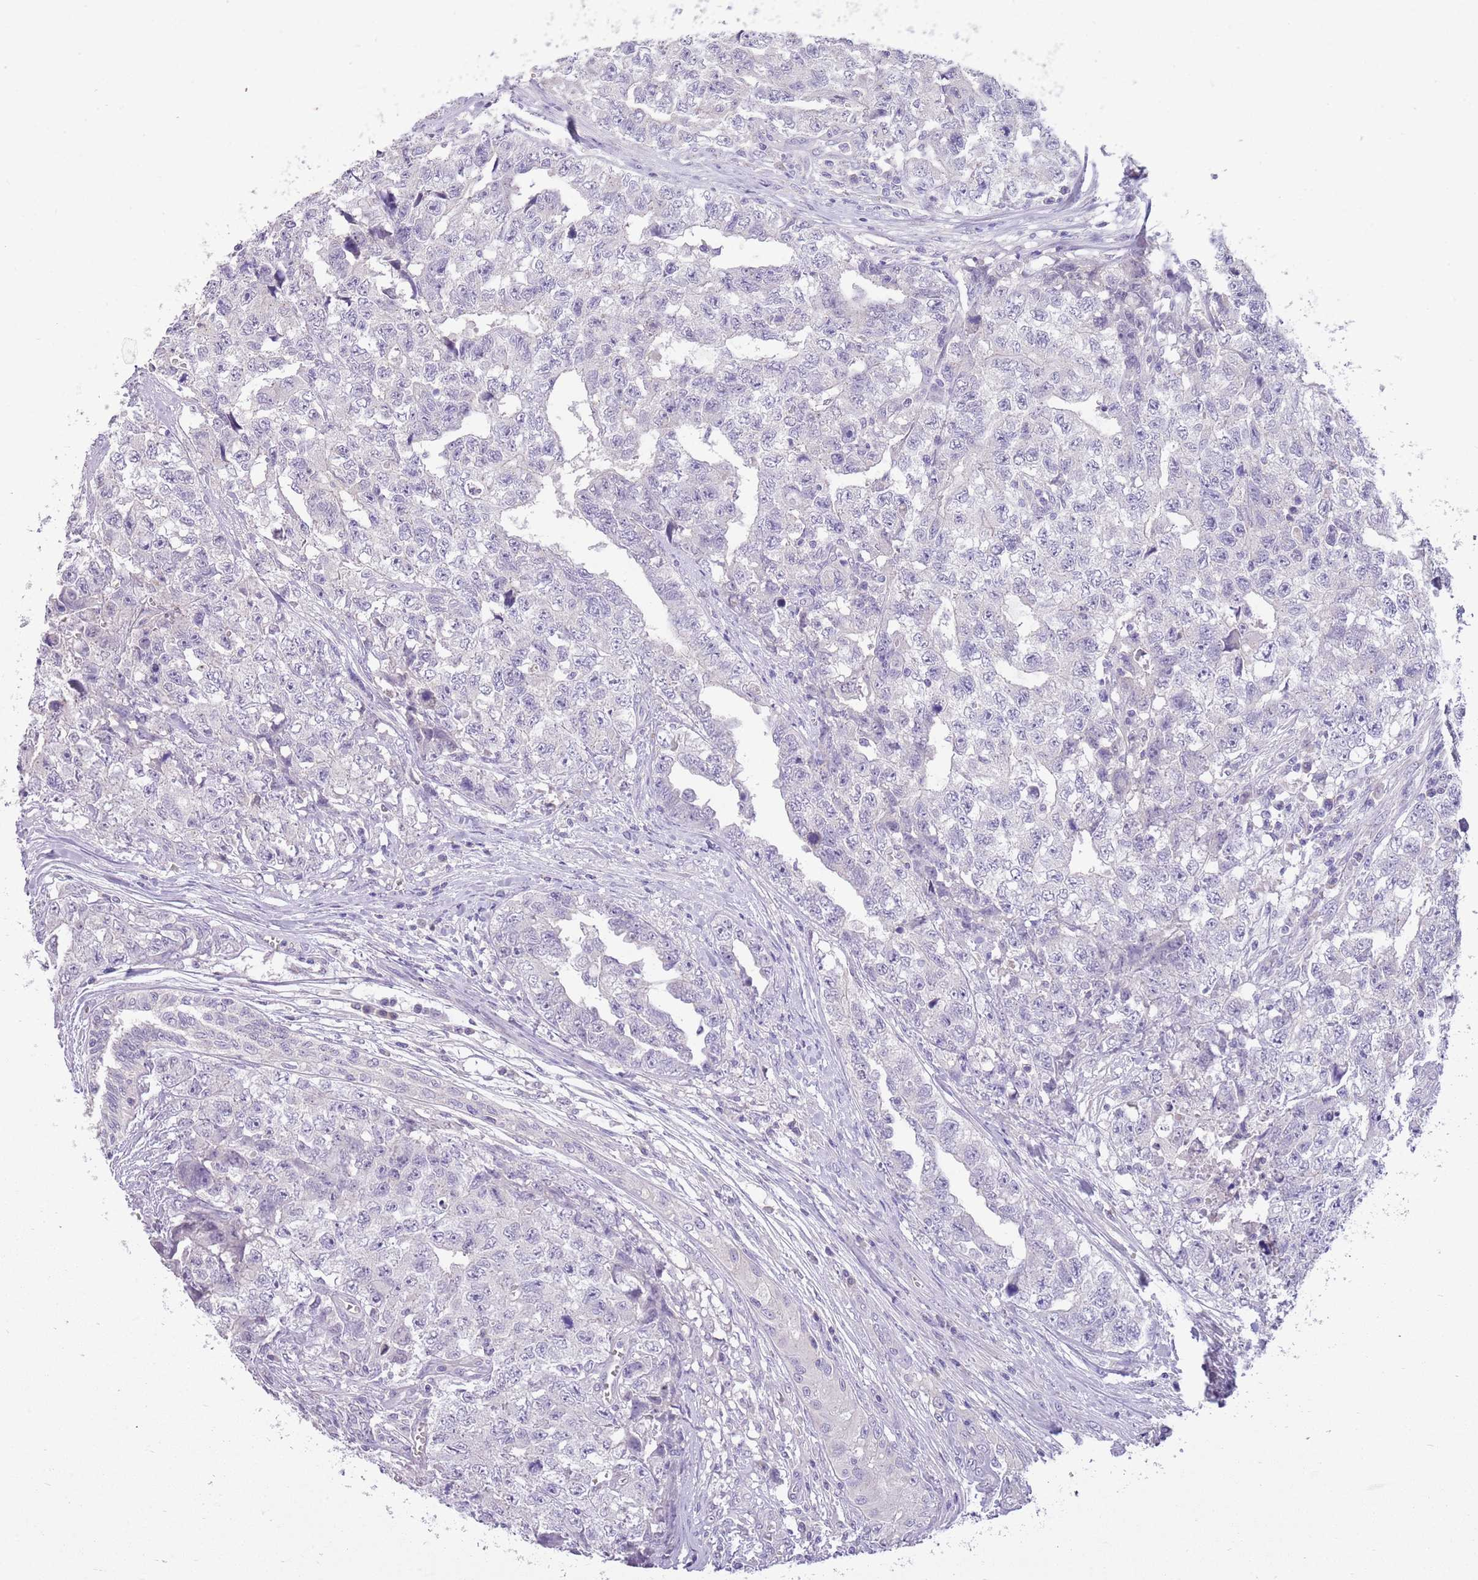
{"staining": {"intensity": "negative", "quantity": "none", "location": "none"}, "tissue": "testis cancer", "cell_type": "Tumor cells", "image_type": "cancer", "snomed": [{"axis": "morphology", "description": "Carcinoma, Embryonal, NOS"}, {"axis": "topography", "description": "Testis"}], "caption": "DAB (3,3'-diaminobenzidine) immunohistochemical staining of human testis cancer (embryonal carcinoma) exhibits no significant staining in tumor cells.", "gene": "SFTPA1", "patient": {"sex": "male", "age": 31}}